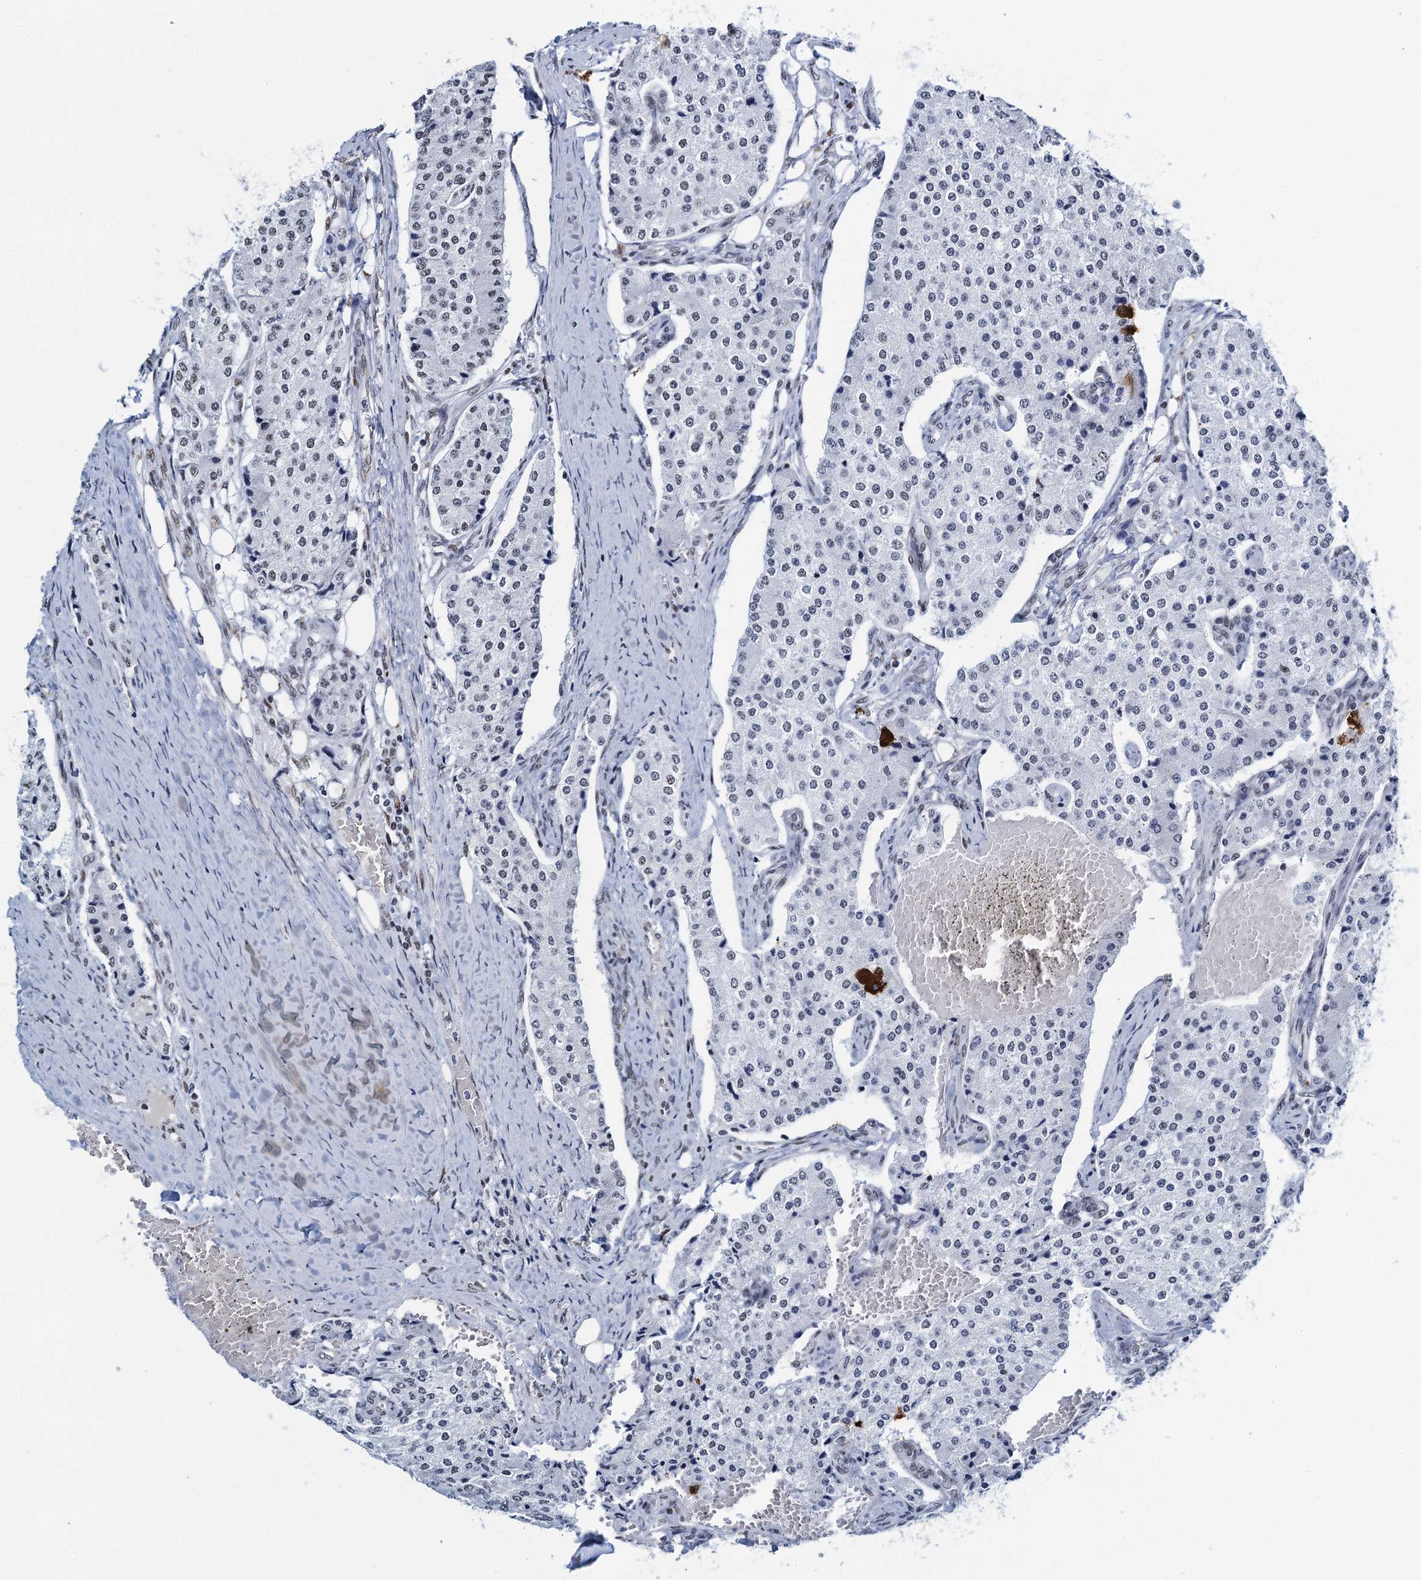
{"staining": {"intensity": "weak", "quantity": "25%-75%", "location": "nuclear"}, "tissue": "carcinoid", "cell_type": "Tumor cells", "image_type": "cancer", "snomed": [{"axis": "morphology", "description": "Carcinoid, malignant, NOS"}, {"axis": "topography", "description": "Colon"}], "caption": "Immunohistochemistry (IHC) photomicrograph of neoplastic tissue: human carcinoid stained using IHC shows low levels of weak protein expression localized specifically in the nuclear of tumor cells, appearing as a nuclear brown color.", "gene": "HNRNPUL2", "patient": {"sex": "female", "age": 52}}